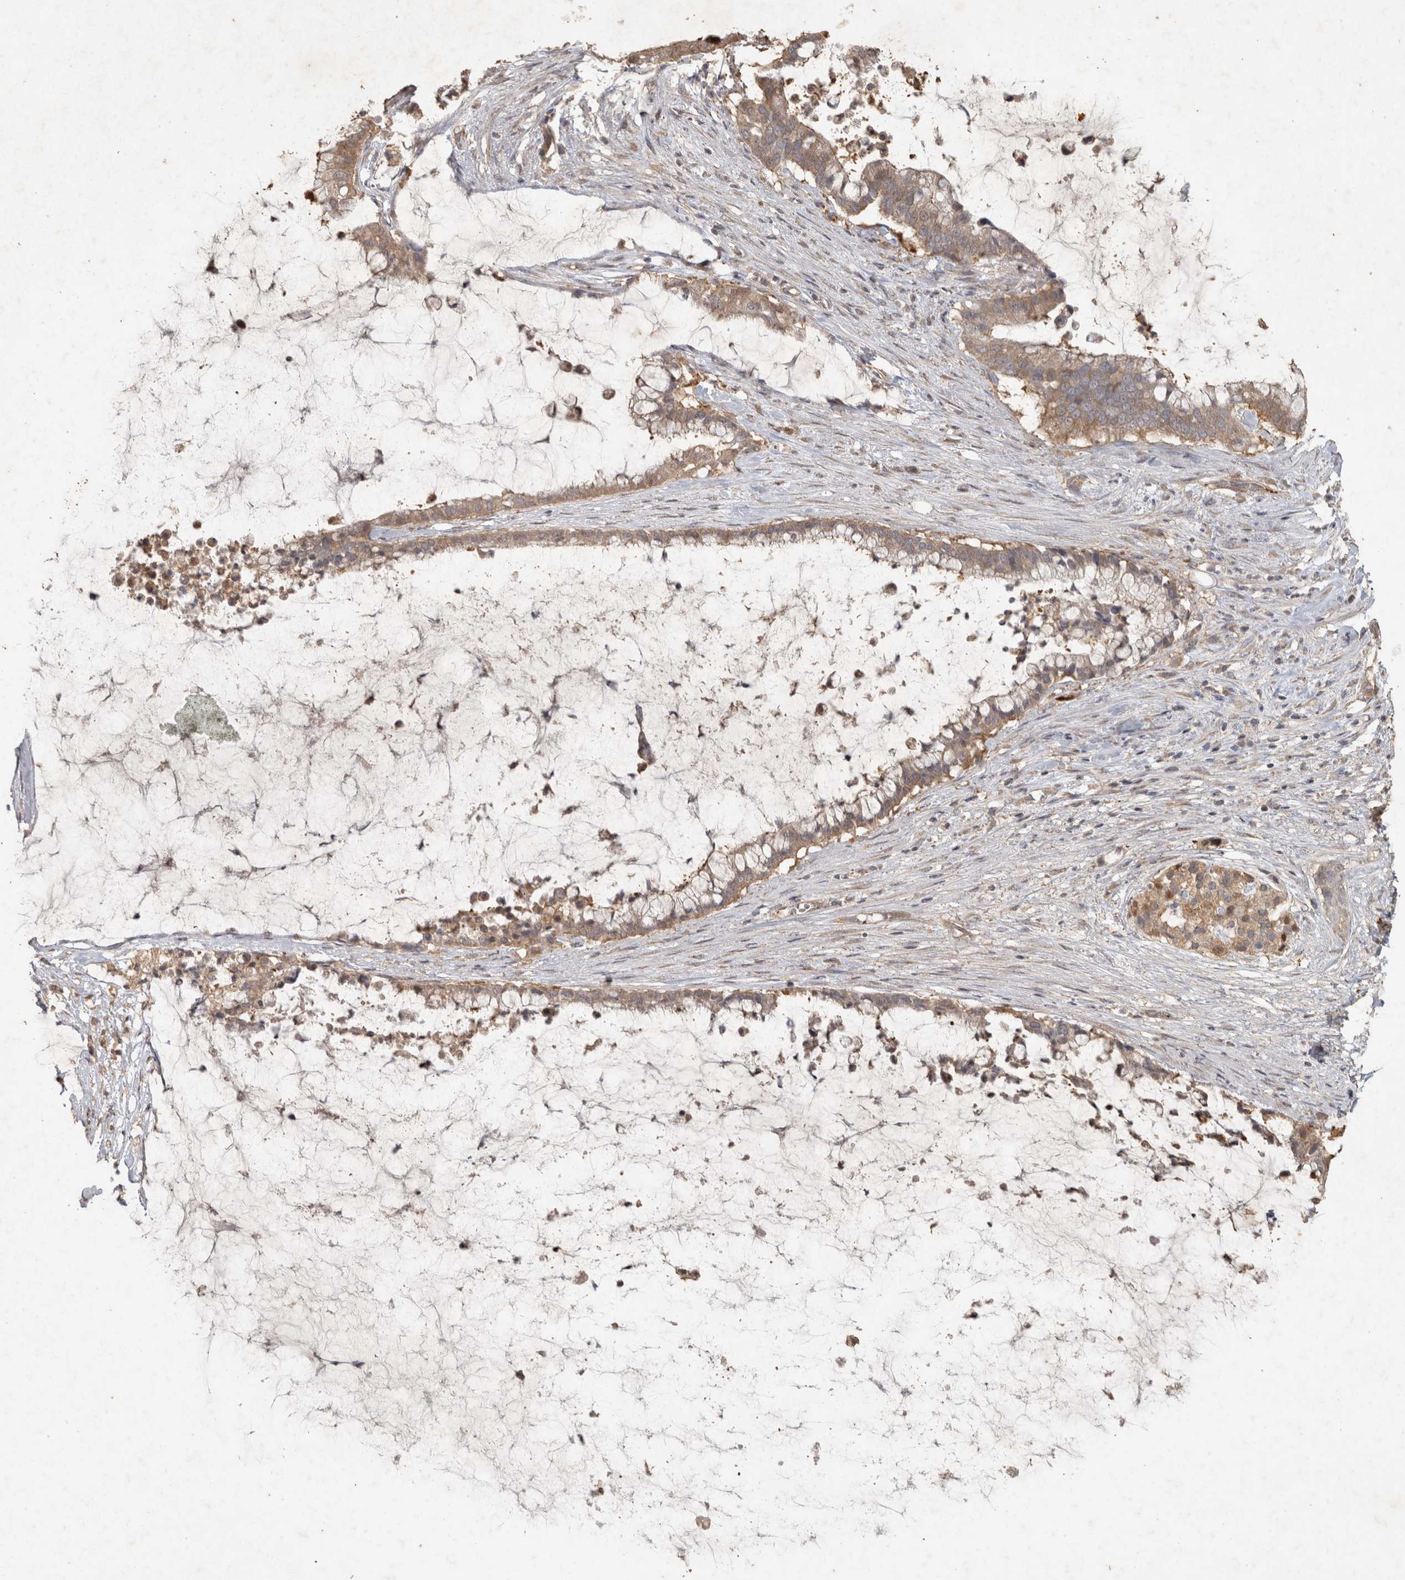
{"staining": {"intensity": "moderate", "quantity": ">75%", "location": "cytoplasmic/membranous"}, "tissue": "pancreatic cancer", "cell_type": "Tumor cells", "image_type": "cancer", "snomed": [{"axis": "morphology", "description": "Adenocarcinoma, NOS"}, {"axis": "topography", "description": "Pancreas"}], "caption": "Moderate cytoplasmic/membranous positivity is appreciated in about >75% of tumor cells in pancreatic cancer.", "gene": "OSTN", "patient": {"sex": "male", "age": 41}}